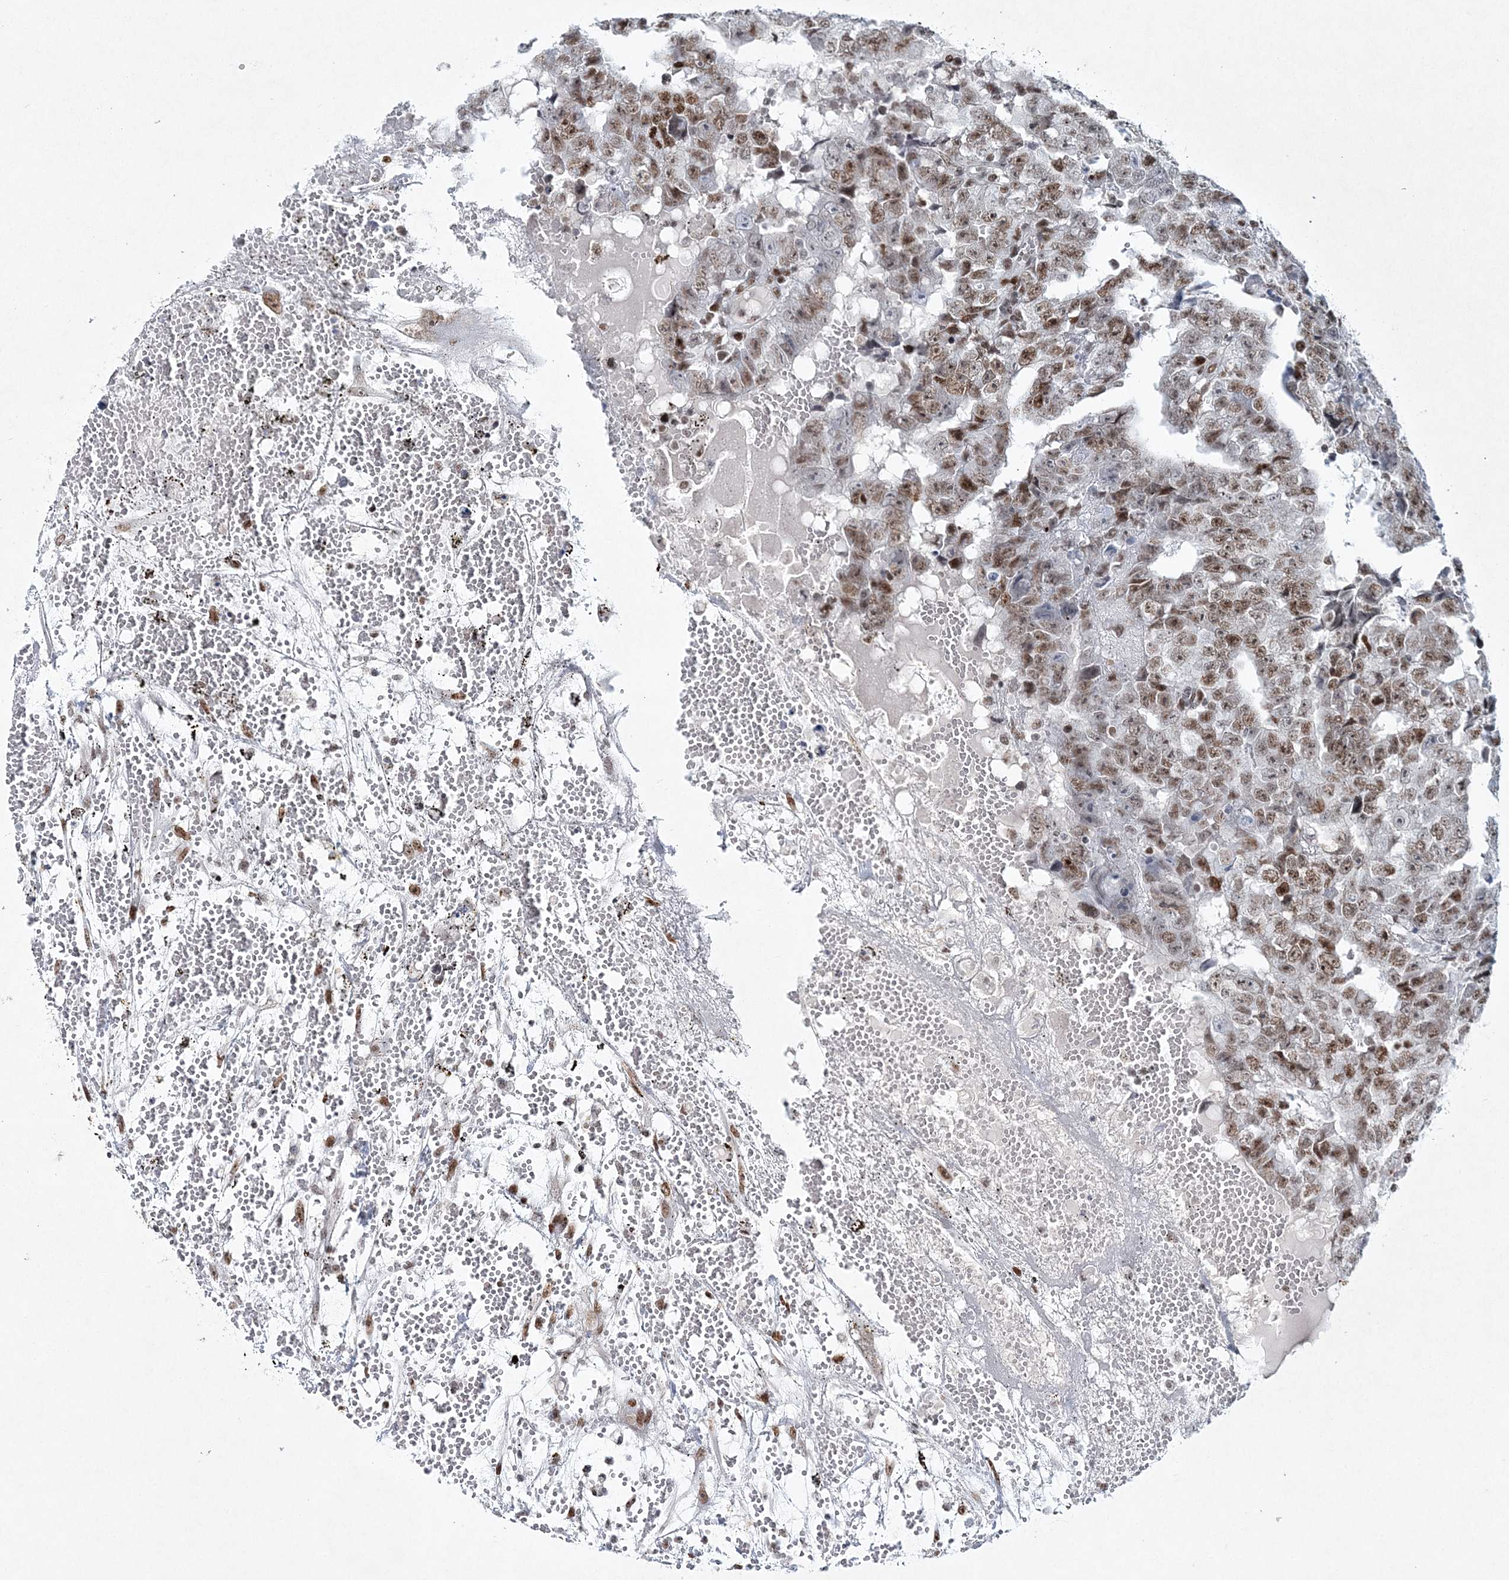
{"staining": {"intensity": "moderate", "quantity": ">75%", "location": "nuclear"}, "tissue": "testis cancer", "cell_type": "Tumor cells", "image_type": "cancer", "snomed": [{"axis": "morphology", "description": "Carcinoma, Embryonal, NOS"}, {"axis": "topography", "description": "Testis"}], "caption": "Immunohistochemical staining of testis embryonal carcinoma displays medium levels of moderate nuclear protein staining in about >75% of tumor cells.", "gene": "LRRFIP2", "patient": {"sex": "male", "age": 25}}